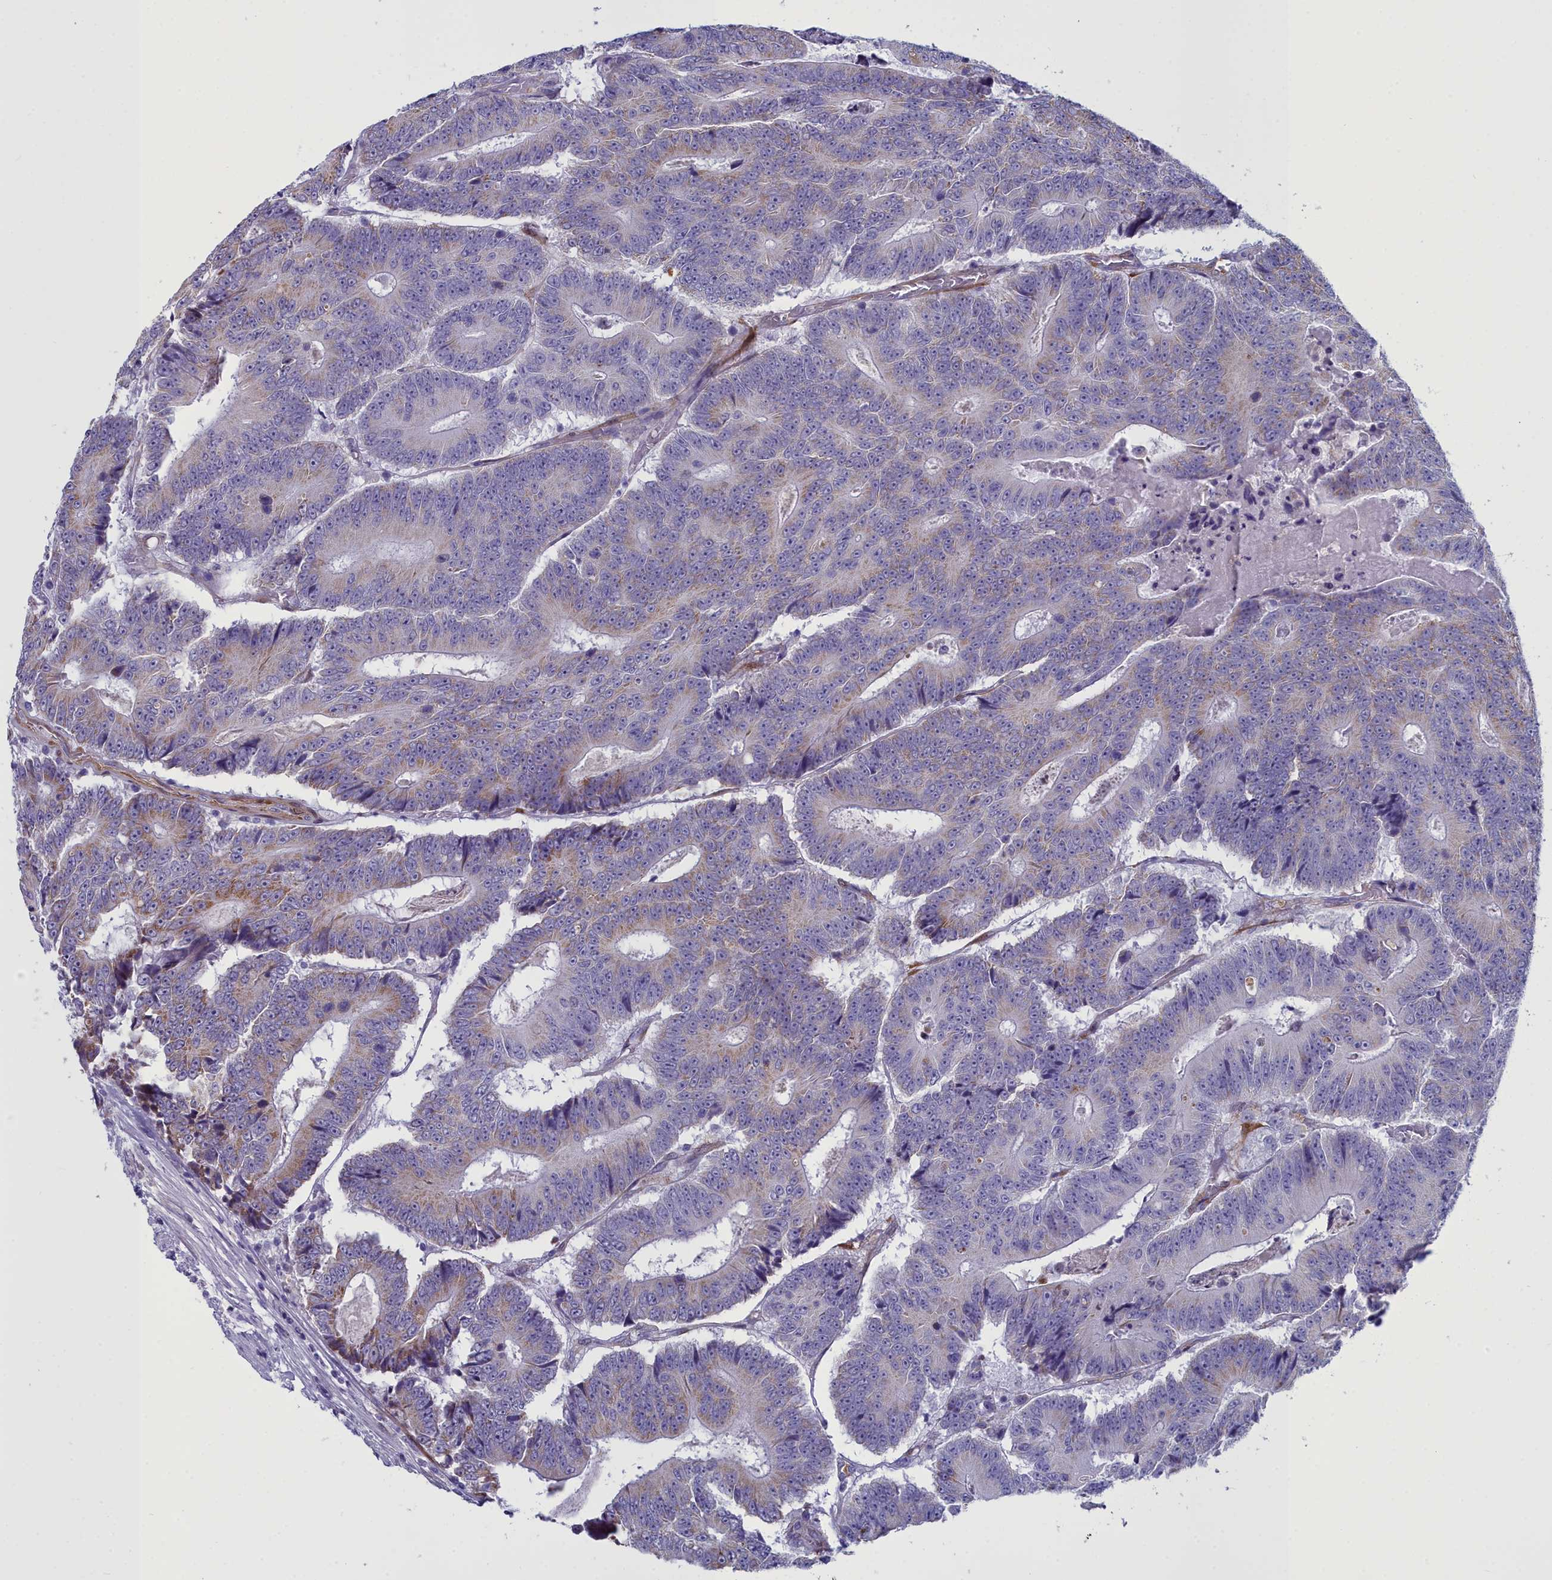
{"staining": {"intensity": "weak", "quantity": "<25%", "location": "cytoplasmic/membranous"}, "tissue": "colorectal cancer", "cell_type": "Tumor cells", "image_type": "cancer", "snomed": [{"axis": "morphology", "description": "Adenocarcinoma, NOS"}, {"axis": "topography", "description": "Colon"}], "caption": "Colorectal cancer (adenocarcinoma) was stained to show a protein in brown. There is no significant expression in tumor cells.", "gene": "PPP1R14A", "patient": {"sex": "male", "age": 83}}